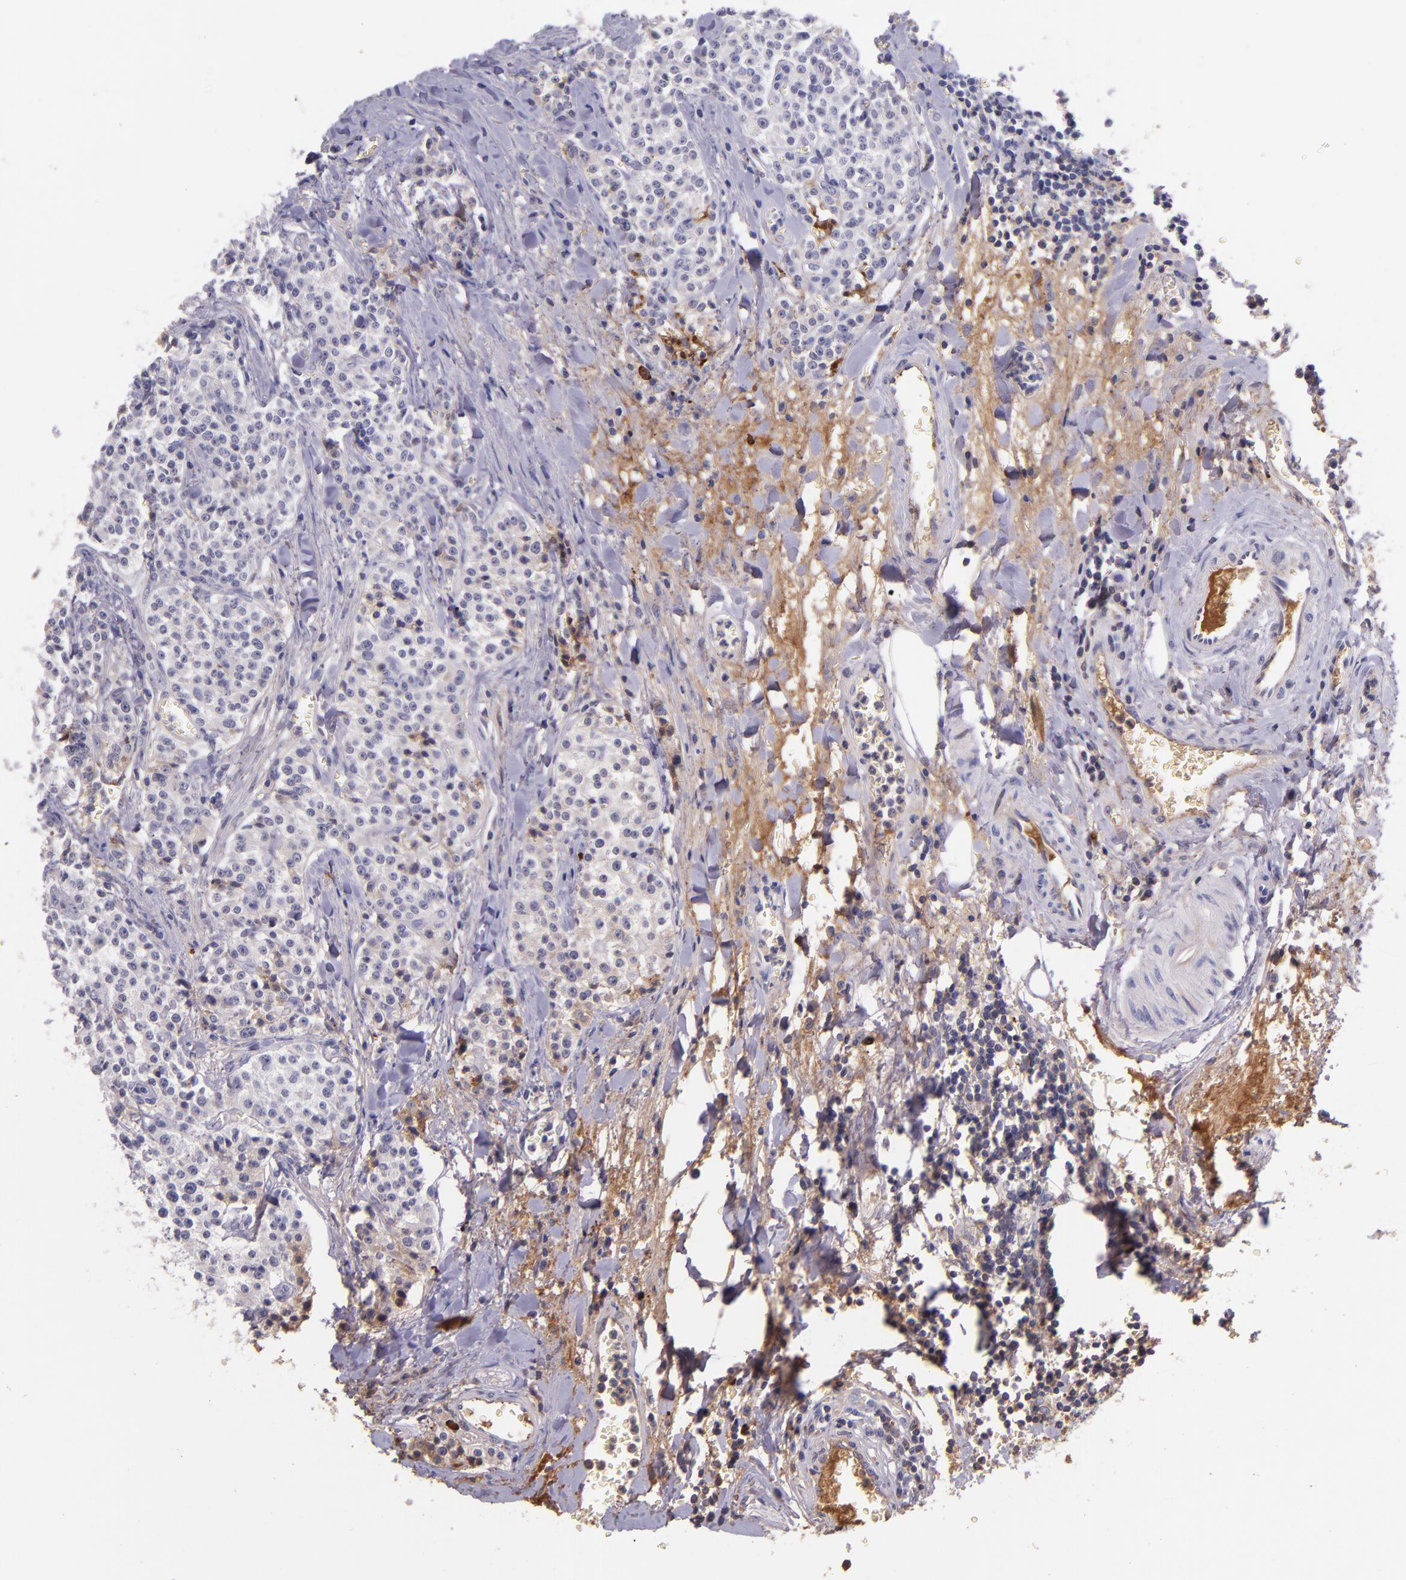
{"staining": {"intensity": "negative", "quantity": "none", "location": "none"}, "tissue": "carcinoid", "cell_type": "Tumor cells", "image_type": "cancer", "snomed": [{"axis": "morphology", "description": "Carcinoid, malignant, NOS"}, {"axis": "topography", "description": "Stomach"}], "caption": "Tumor cells are negative for brown protein staining in carcinoid (malignant).", "gene": "KNG1", "patient": {"sex": "female", "age": 76}}